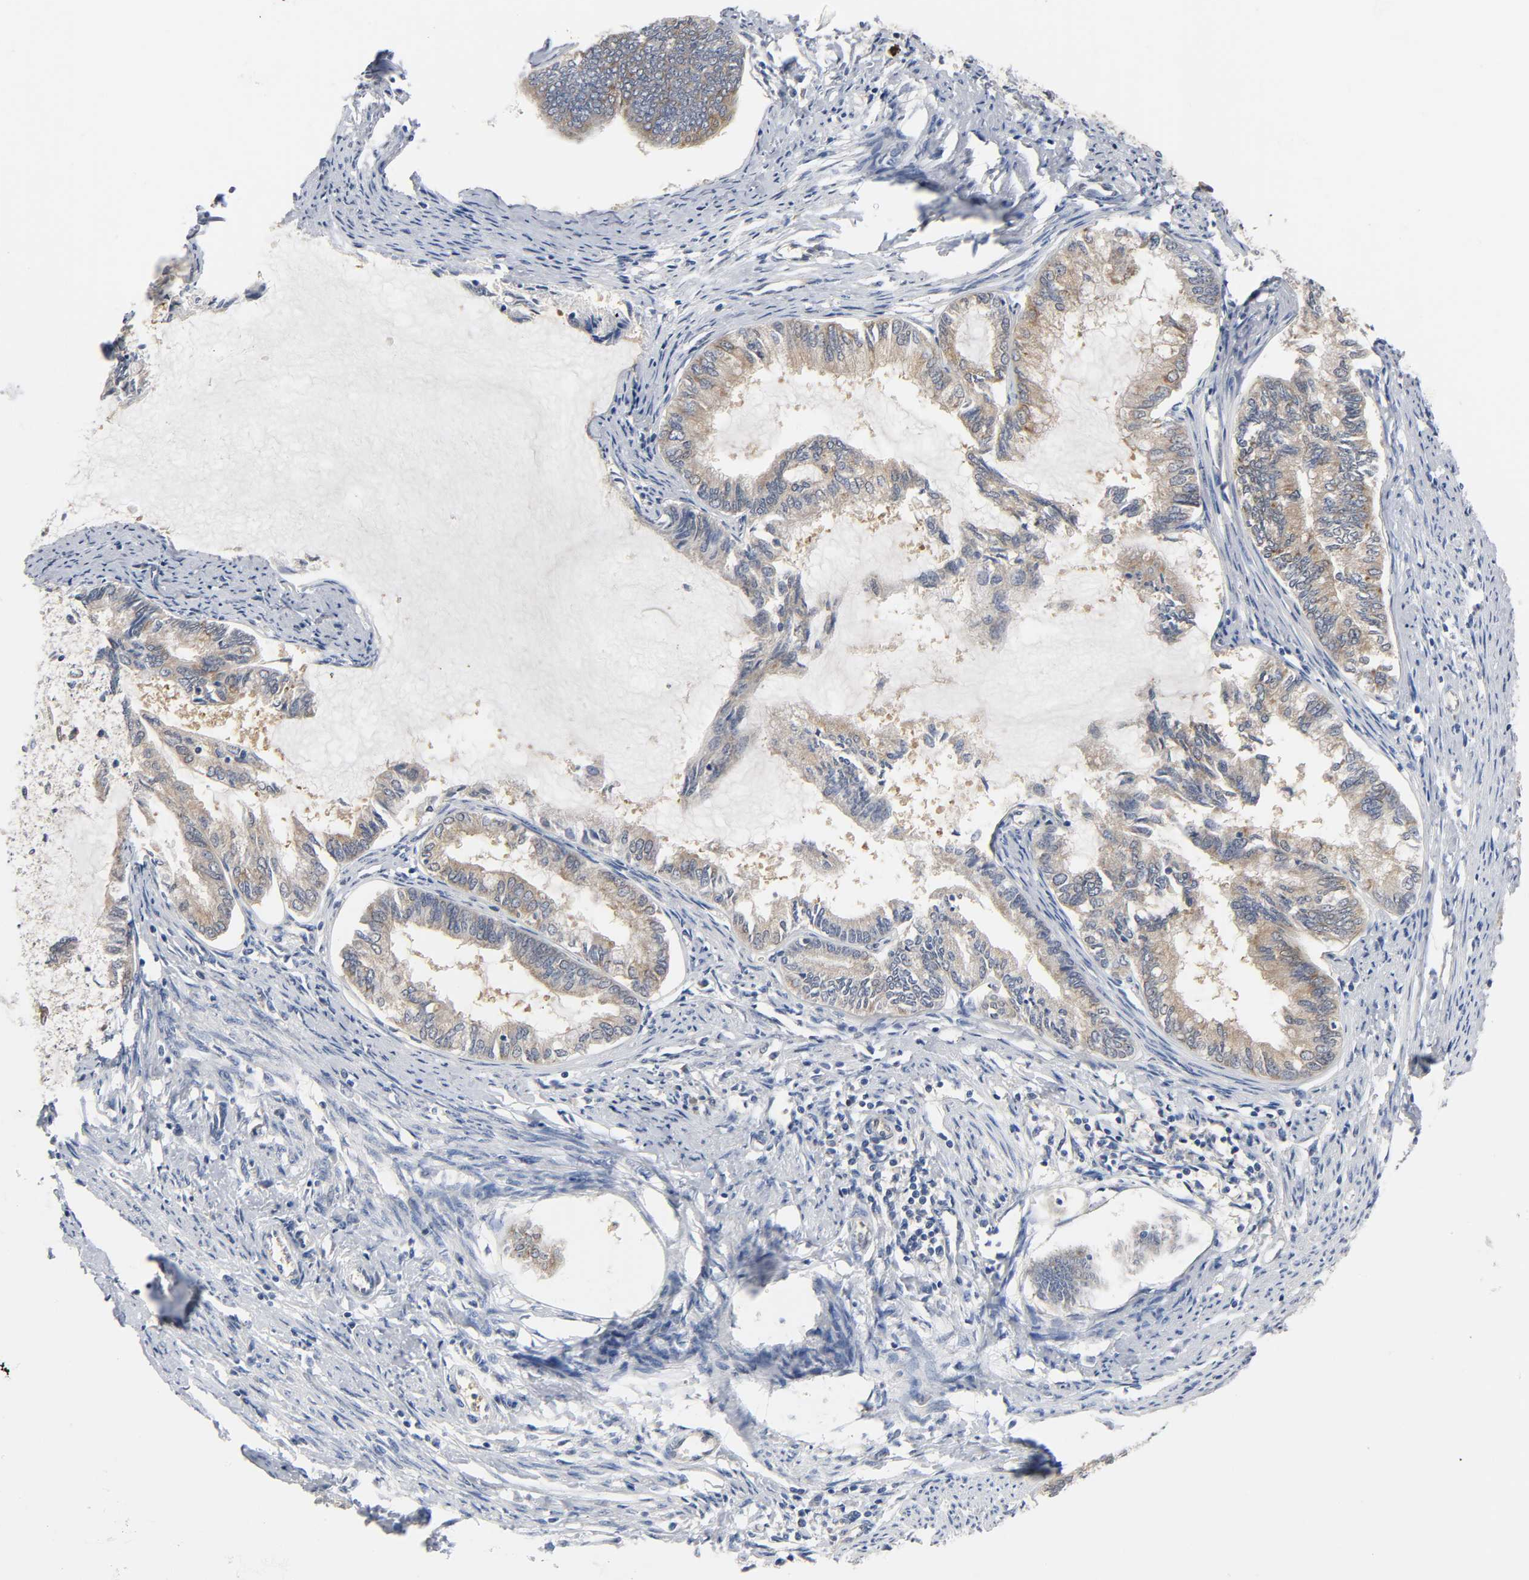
{"staining": {"intensity": "moderate", "quantity": ">75%", "location": "cytoplasmic/membranous"}, "tissue": "endometrial cancer", "cell_type": "Tumor cells", "image_type": "cancer", "snomed": [{"axis": "morphology", "description": "Adenocarcinoma, NOS"}, {"axis": "topography", "description": "Endometrium"}], "caption": "The histopathology image shows staining of adenocarcinoma (endometrial), revealing moderate cytoplasmic/membranous protein expression (brown color) within tumor cells.", "gene": "FYN", "patient": {"sex": "female", "age": 86}}